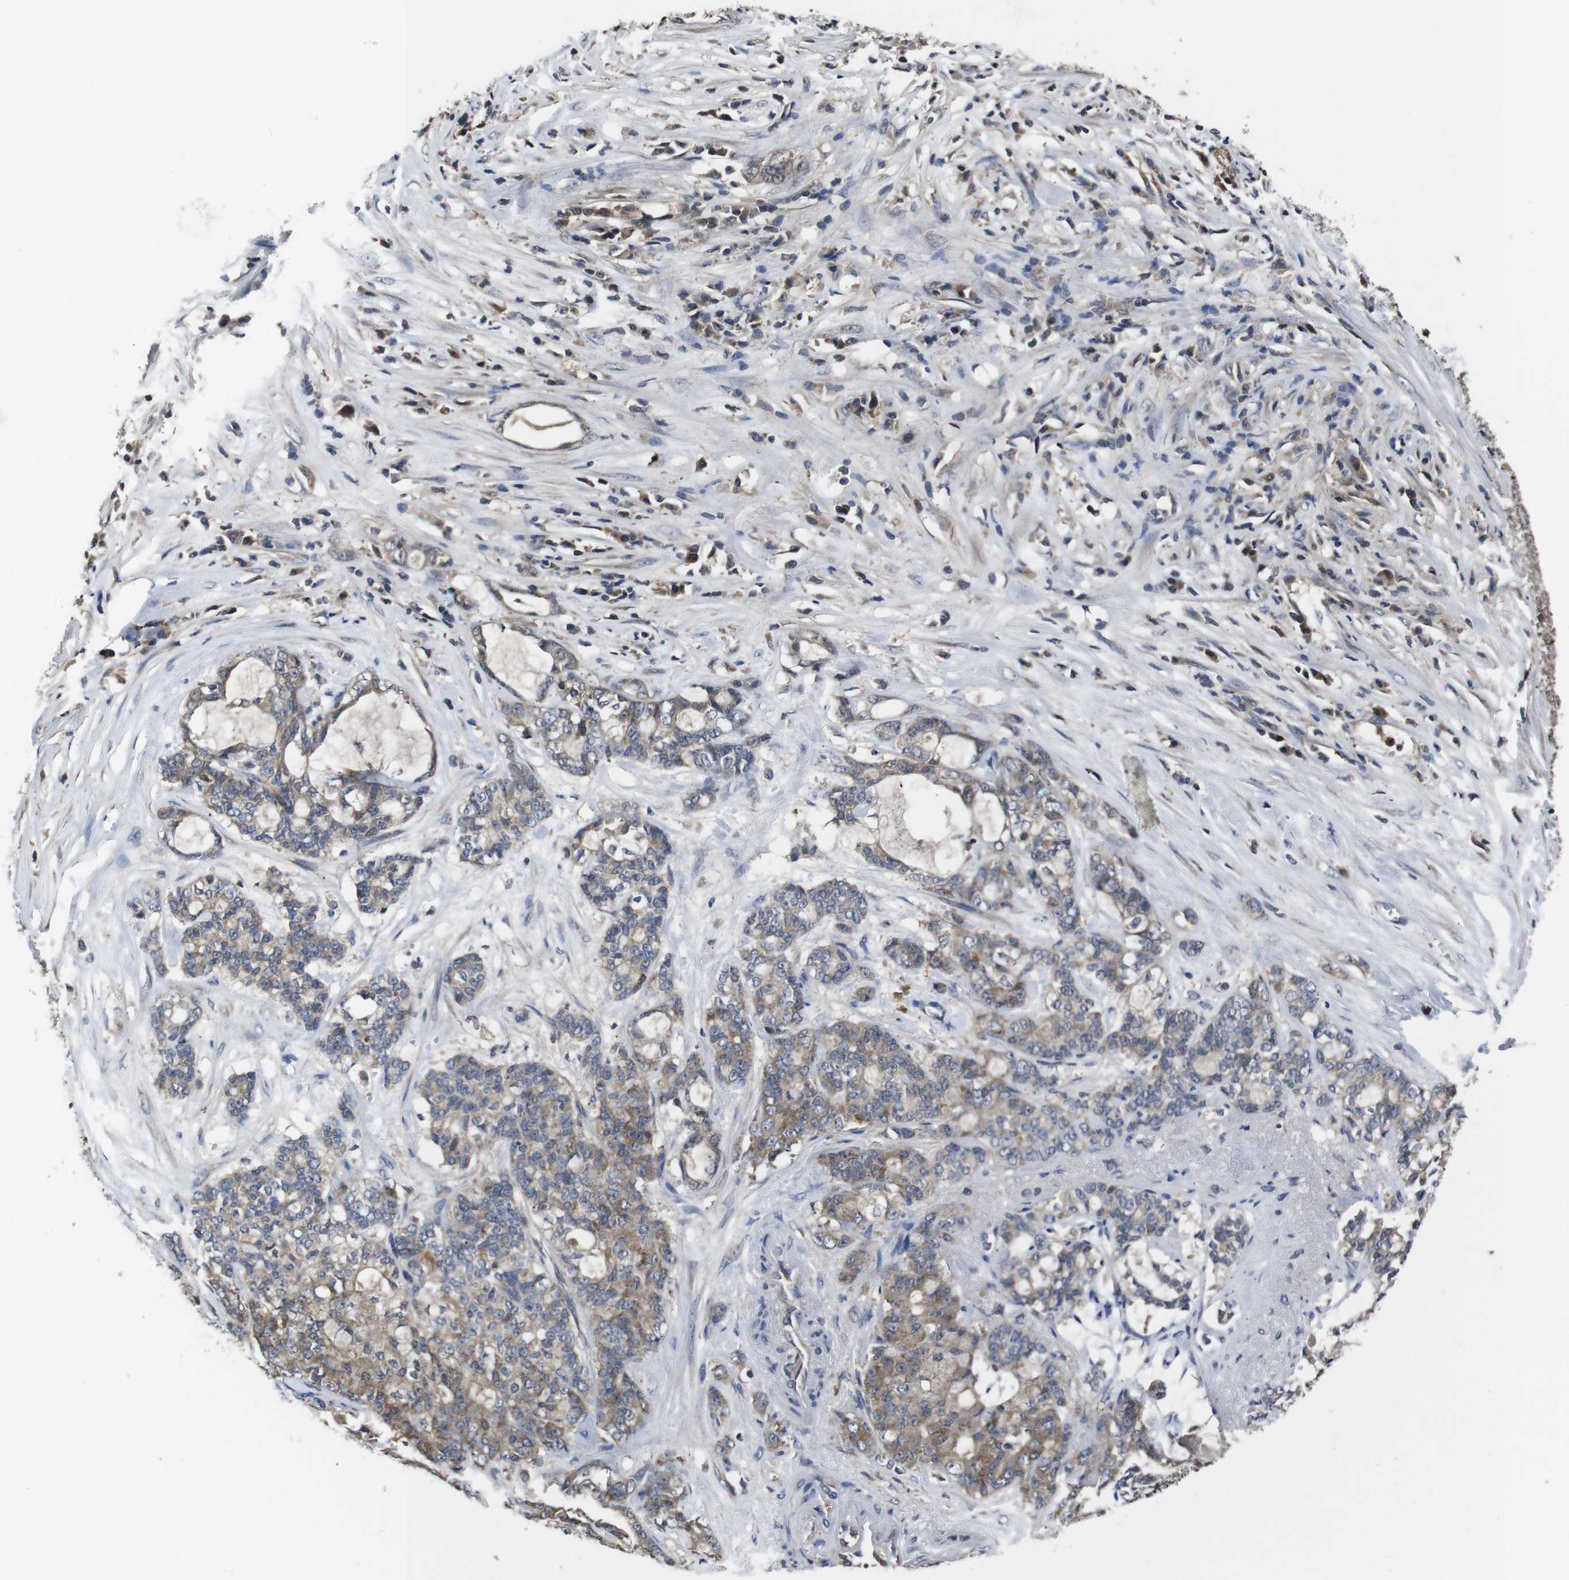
{"staining": {"intensity": "moderate", "quantity": "25%-75%", "location": "cytoplasmic/membranous"}, "tissue": "pancreatic cancer", "cell_type": "Tumor cells", "image_type": "cancer", "snomed": [{"axis": "morphology", "description": "Adenocarcinoma, NOS"}, {"axis": "topography", "description": "Pancreas"}], "caption": "Tumor cells display moderate cytoplasmic/membranous expression in about 25%-75% of cells in pancreatic cancer. (brown staining indicates protein expression, while blue staining denotes nuclei).", "gene": "CXCL11", "patient": {"sex": "female", "age": 73}}